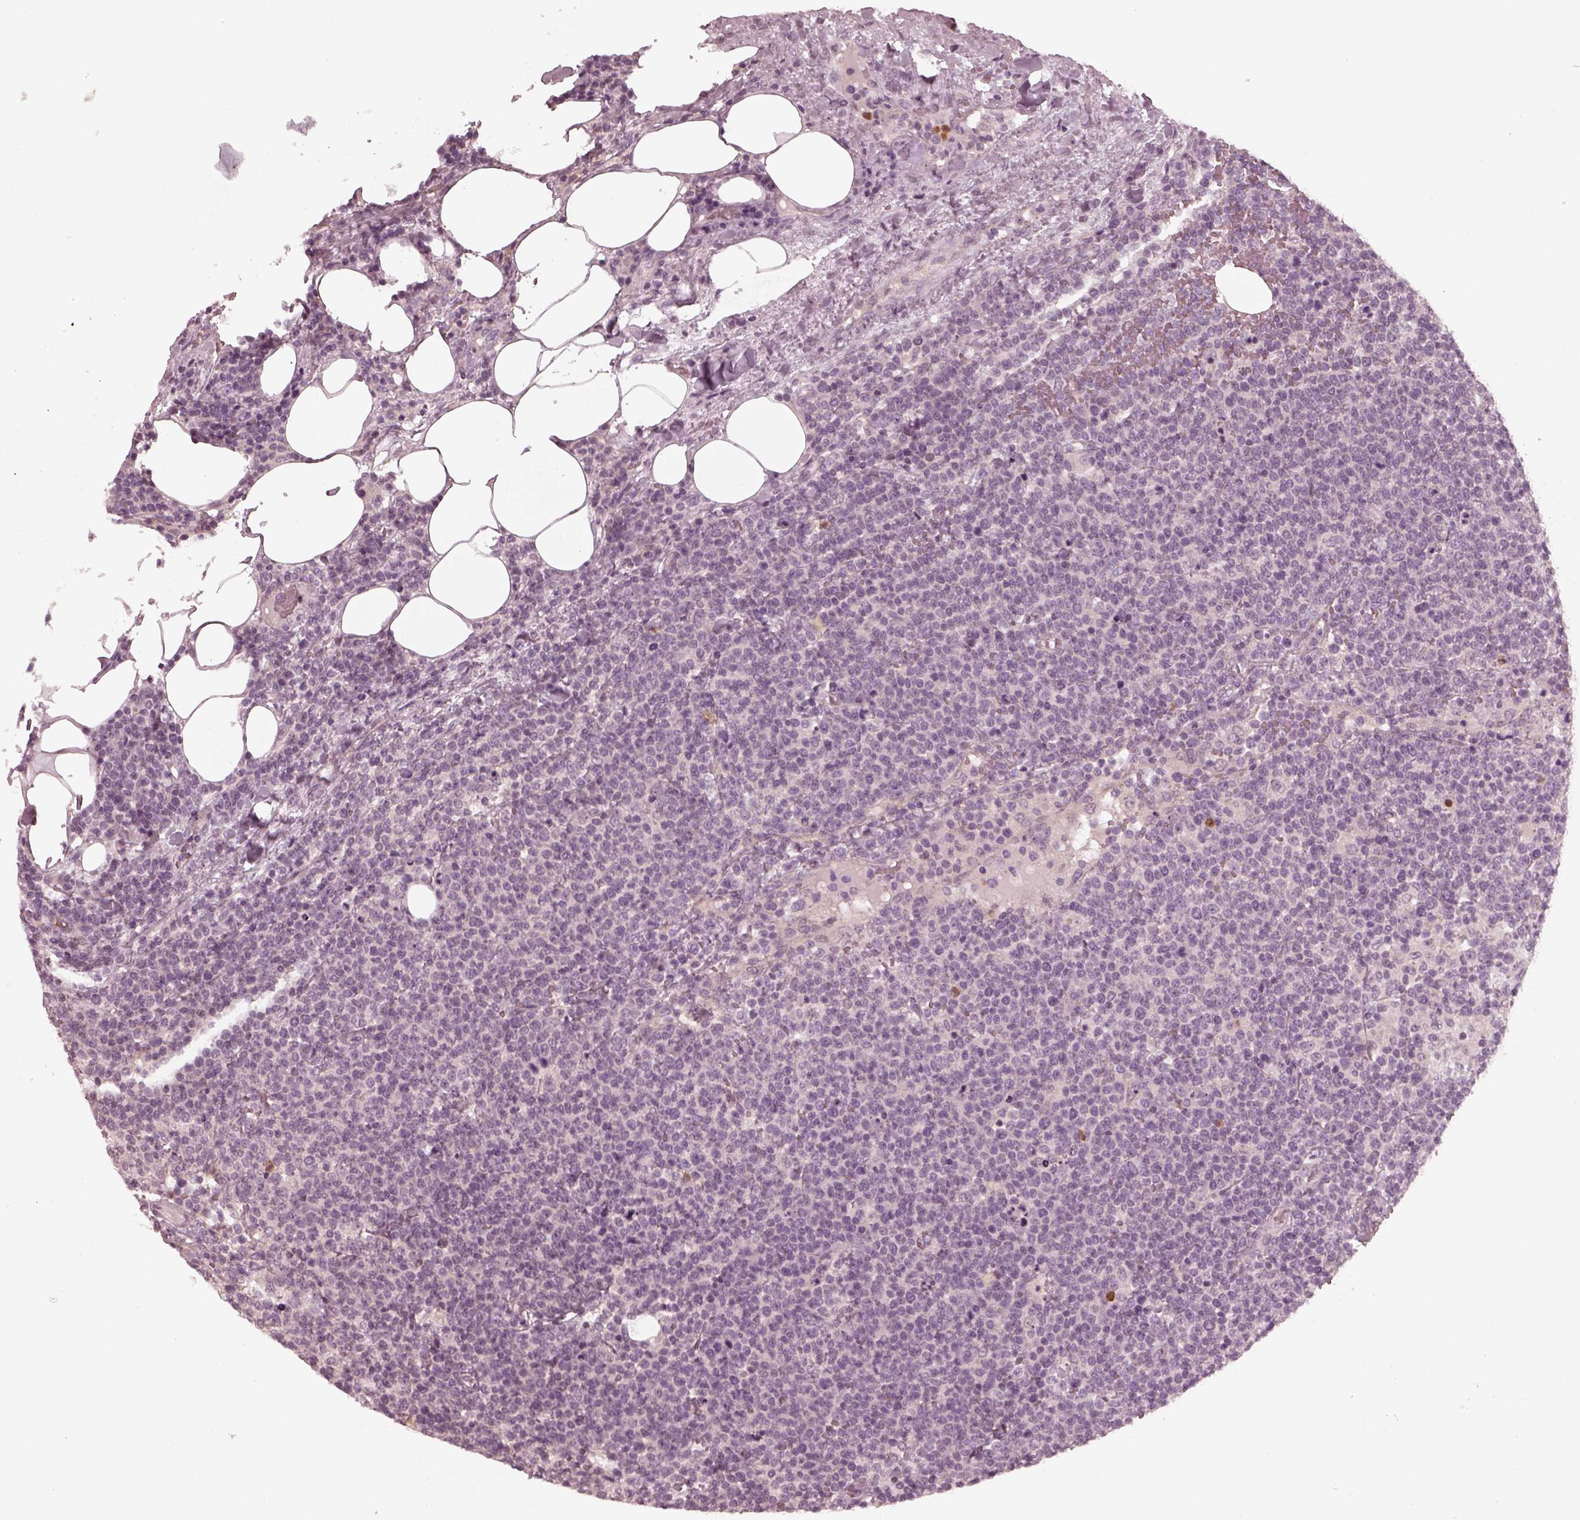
{"staining": {"intensity": "negative", "quantity": "none", "location": "none"}, "tissue": "lymphoma", "cell_type": "Tumor cells", "image_type": "cancer", "snomed": [{"axis": "morphology", "description": "Malignant lymphoma, non-Hodgkin's type, High grade"}, {"axis": "topography", "description": "Lymph node"}], "caption": "Tumor cells are negative for protein expression in human lymphoma. (DAB (3,3'-diaminobenzidine) immunohistochemistry, high magnification).", "gene": "CHIT1", "patient": {"sex": "male", "age": 61}}